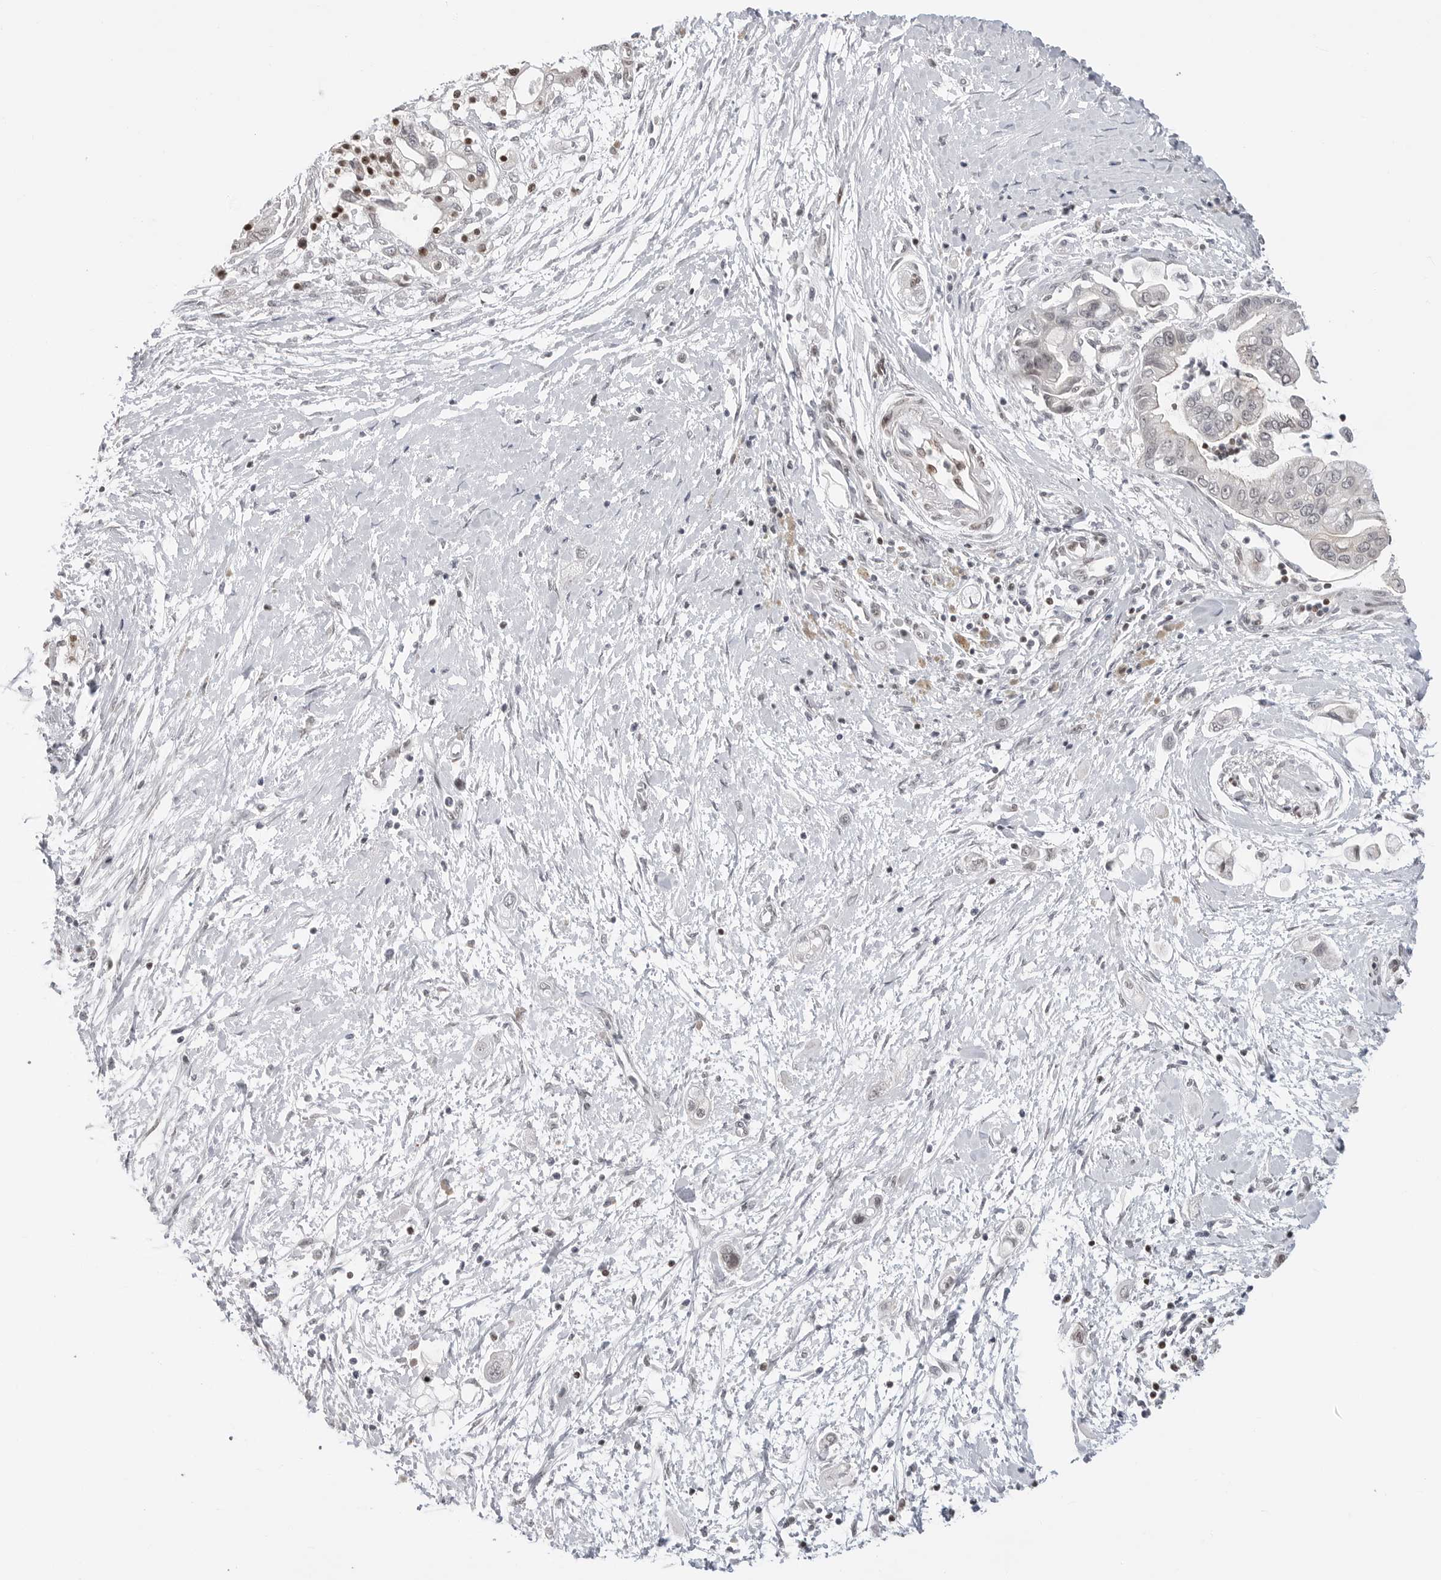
{"staining": {"intensity": "negative", "quantity": "none", "location": "none"}, "tissue": "pancreatic cancer", "cell_type": "Tumor cells", "image_type": "cancer", "snomed": [{"axis": "morphology", "description": "Adenocarcinoma, NOS"}, {"axis": "topography", "description": "Pancreas"}], "caption": "The image reveals no staining of tumor cells in adenocarcinoma (pancreatic).", "gene": "C8orf33", "patient": {"sex": "male", "age": 59}}